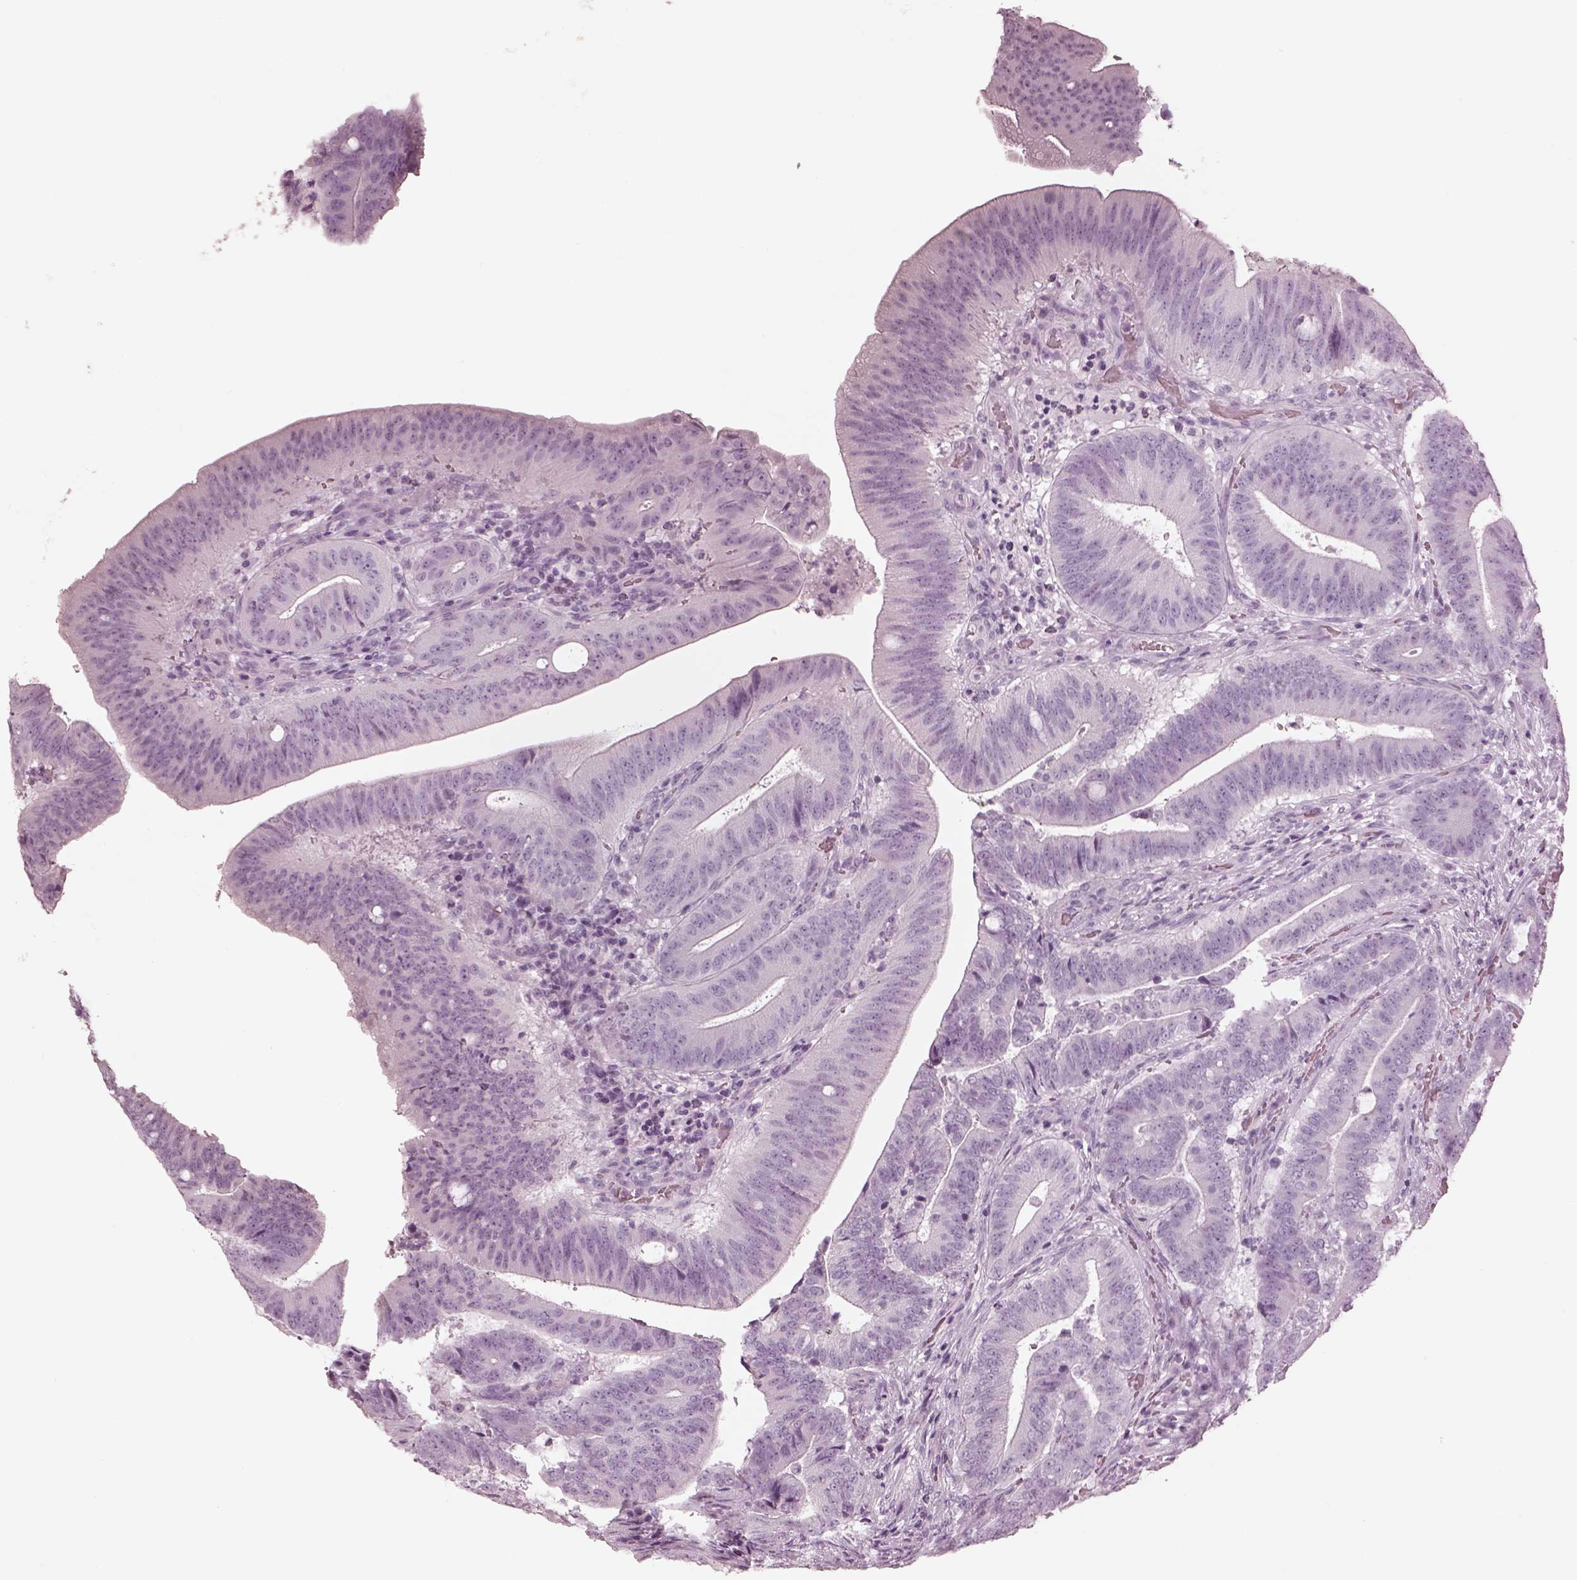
{"staining": {"intensity": "negative", "quantity": "none", "location": "none"}, "tissue": "colorectal cancer", "cell_type": "Tumor cells", "image_type": "cancer", "snomed": [{"axis": "morphology", "description": "Adenocarcinoma, NOS"}, {"axis": "topography", "description": "Colon"}], "caption": "A high-resolution photomicrograph shows immunohistochemistry staining of colorectal adenocarcinoma, which exhibits no significant staining in tumor cells.", "gene": "OPN4", "patient": {"sex": "female", "age": 43}}